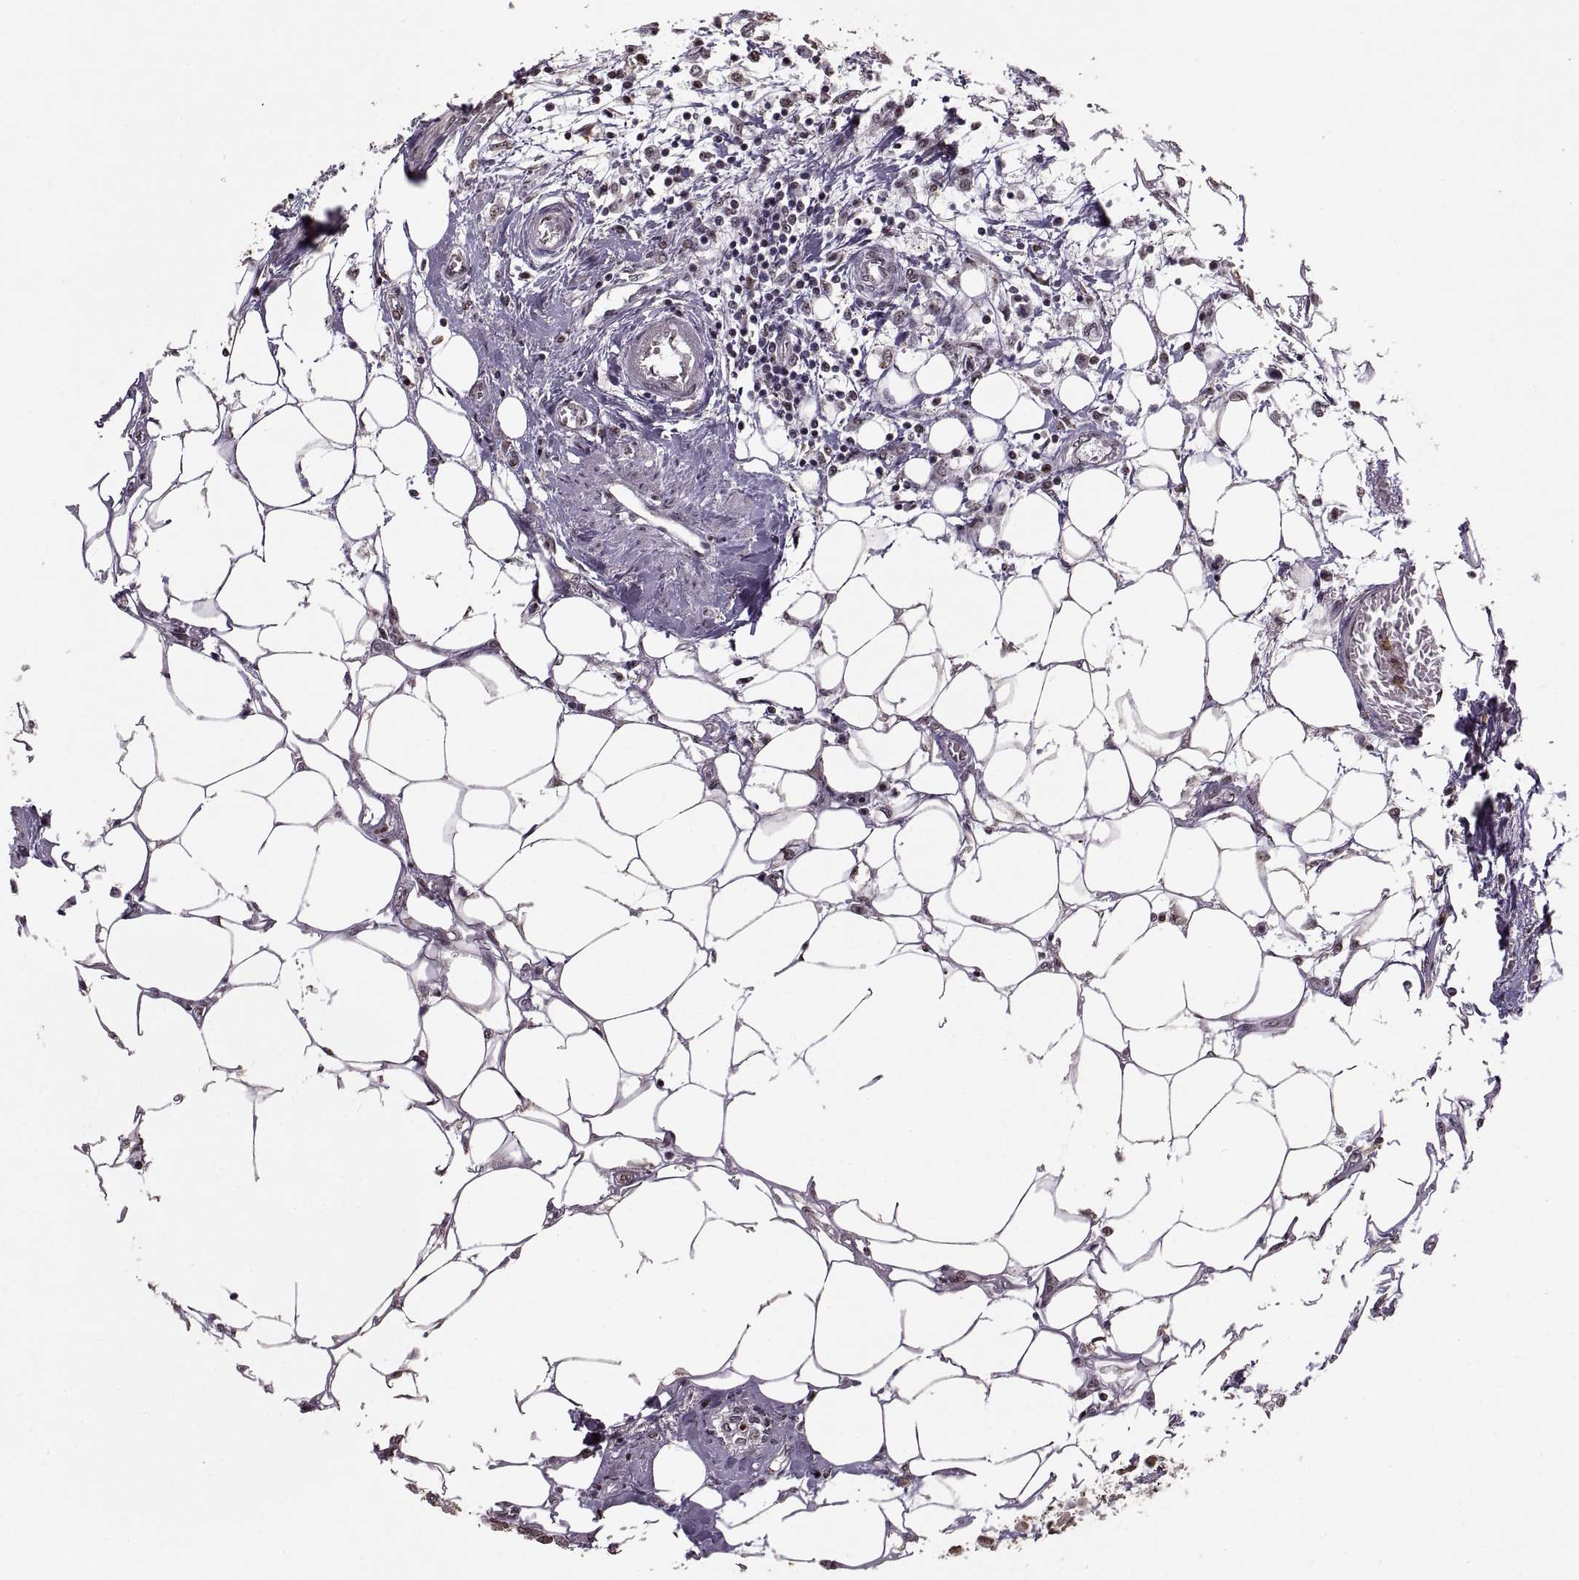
{"staining": {"intensity": "negative", "quantity": "none", "location": "none"}, "tissue": "breast cancer", "cell_type": "Tumor cells", "image_type": "cancer", "snomed": [{"axis": "morphology", "description": "Duct carcinoma"}, {"axis": "topography", "description": "Breast"}], "caption": "Image shows no significant protein staining in tumor cells of breast cancer.", "gene": "PALS1", "patient": {"sex": "female", "age": 83}}